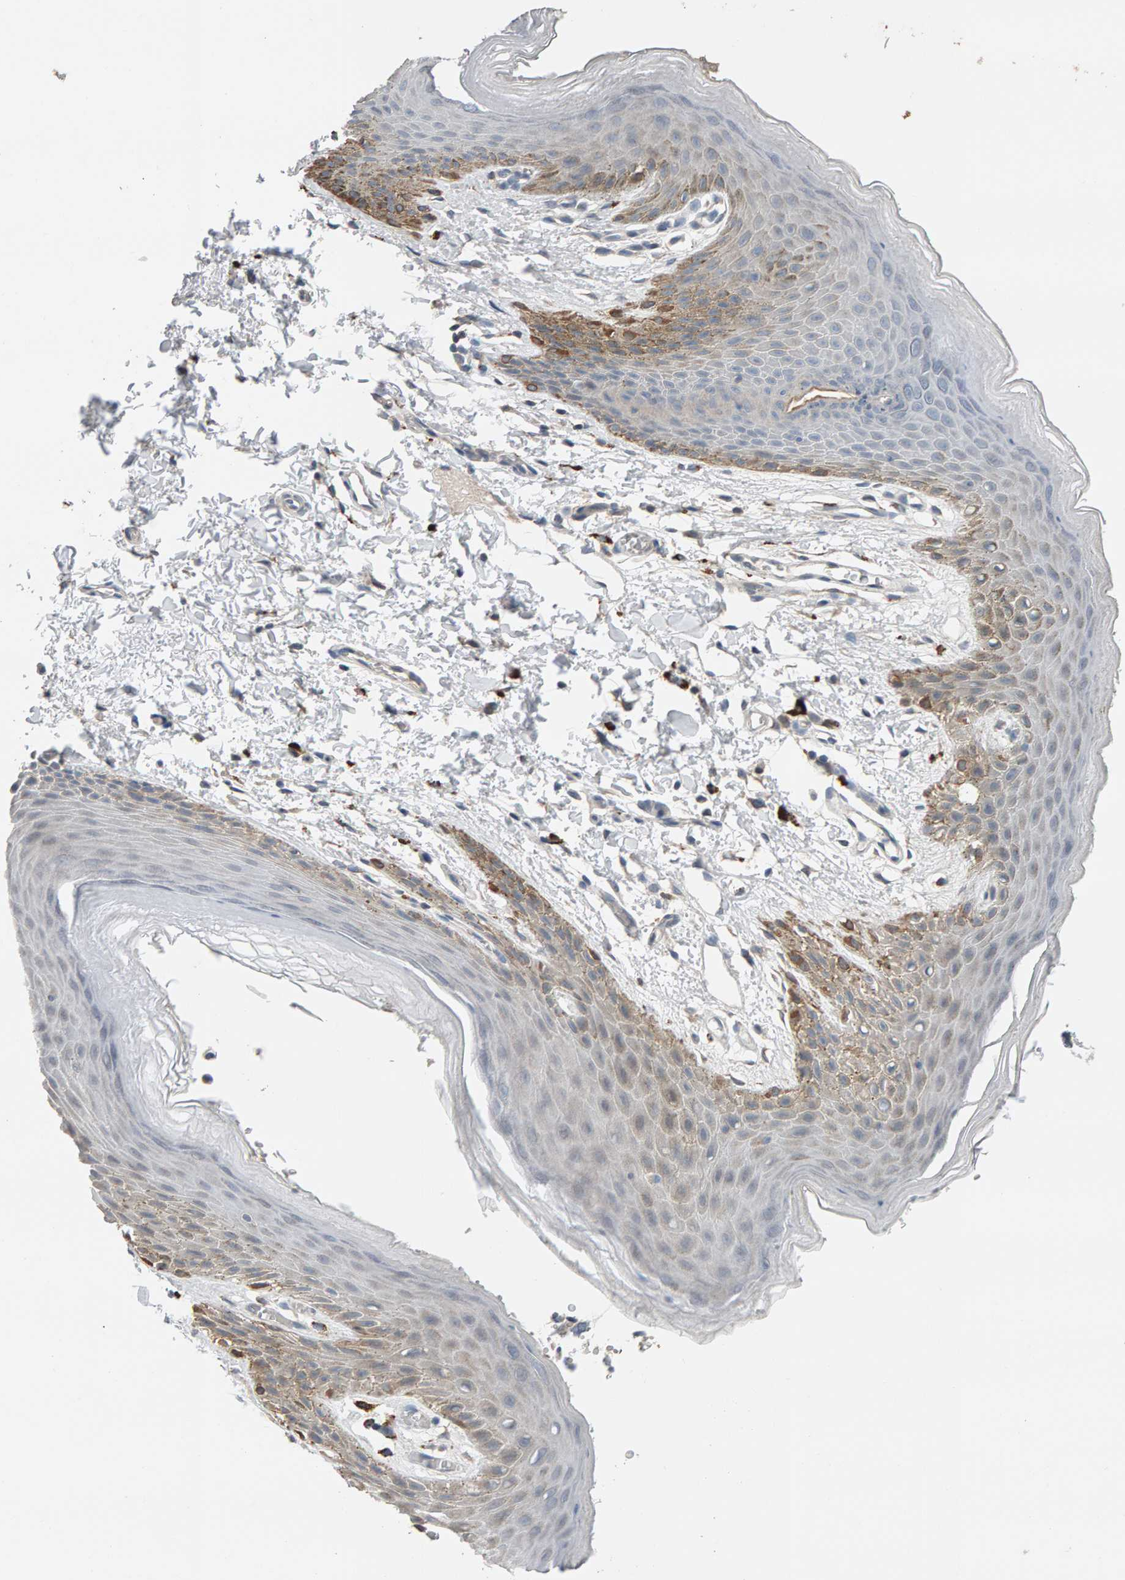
{"staining": {"intensity": "moderate", "quantity": "<25%", "location": "cytoplasmic/membranous"}, "tissue": "skin", "cell_type": "Epidermal cells", "image_type": "normal", "snomed": [{"axis": "morphology", "description": "Normal tissue, NOS"}, {"axis": "topography", "description": "Anal"}, {"axis": "topography", "description": "Peripheral nerve tissue"}], "caption": "This is a histology image of immunohistochemistry (IHC) staining of unremarkable skin, which shows moderate staining in the cytoplasmic/membranous of epidermal cells.", "gene": "IPPK", "patient": {"sex": "male", "age": 44}}